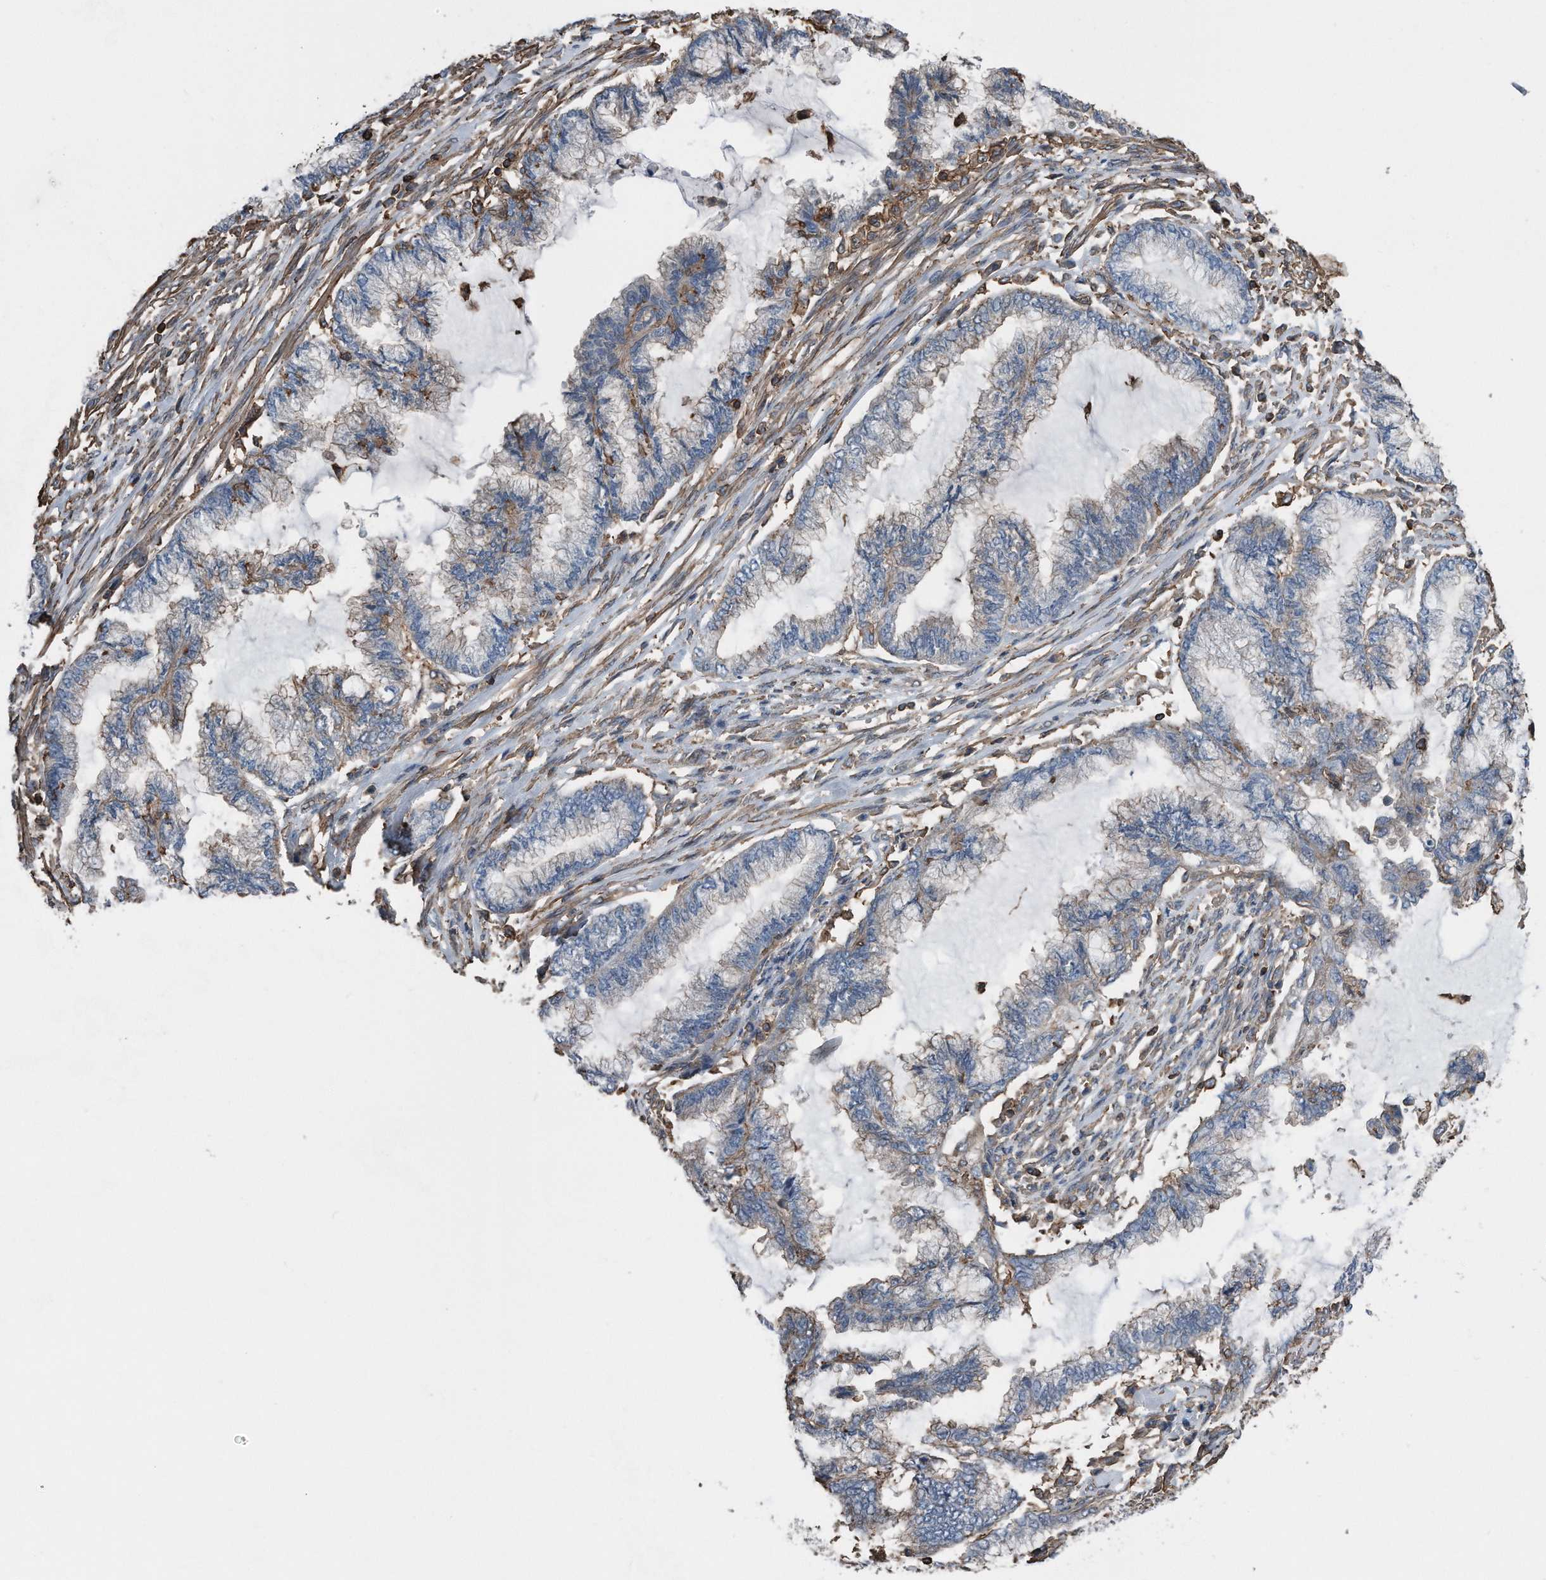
{"staining": {"intensity": "weak", "quantity": "<25%", "location": "cytoplasmic/membranous"}, "tissue": "endometrial cancer", "cell_type": "Tumor cells", "image_type": "cancer", "snomed": [{"axis": "morphology", "description": "Adenocarcinoma, NOS"}, {"axis": "topography", "description": "Endometrium"}], "caption": "Human endometrial cancer (adenocarcinoma) stained for a protein using immunohistochemistry reveals no expression in tumor cells.", "gene": "RSPO3", "patient": {"sex": "female", "age": 86}}